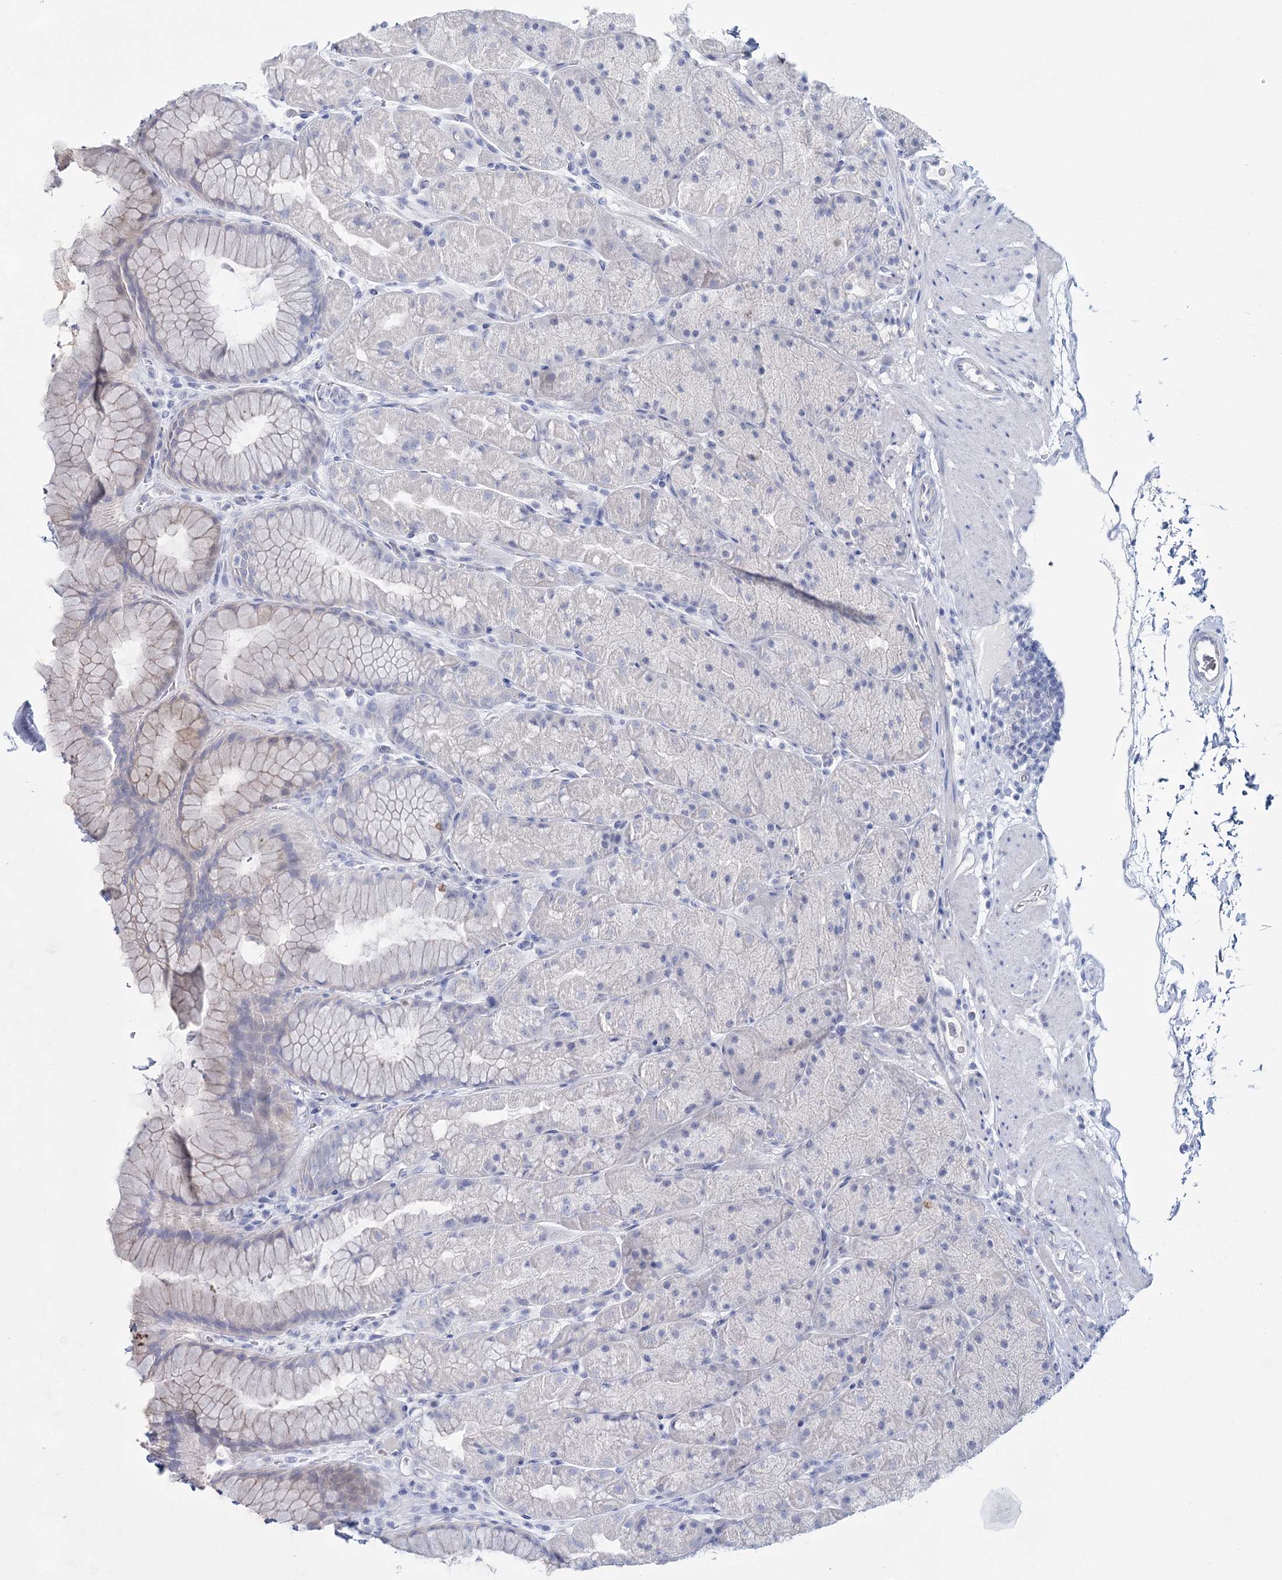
{"staining": {"intensity": "negative", "quantity": "none", "location": "none"}, "tissue": "stomach", "cell_type": "Glandular cells", "image_type": "normal", "snomed": [{"axis": "morphology", "description": "Normal tissue, NOS"}, {"axis": "topography", "description": "Stomach, upper"}, {"axis": "topography", "description": "Stomach, lower"}], "caption": "This is a micrograph of immunohistochemistry (IHC) staining of unremarkable stomach, which shows no staining in glandular cells.", "gene": "SLC17A2", "patient": {"sex": "male", "age": 67}}